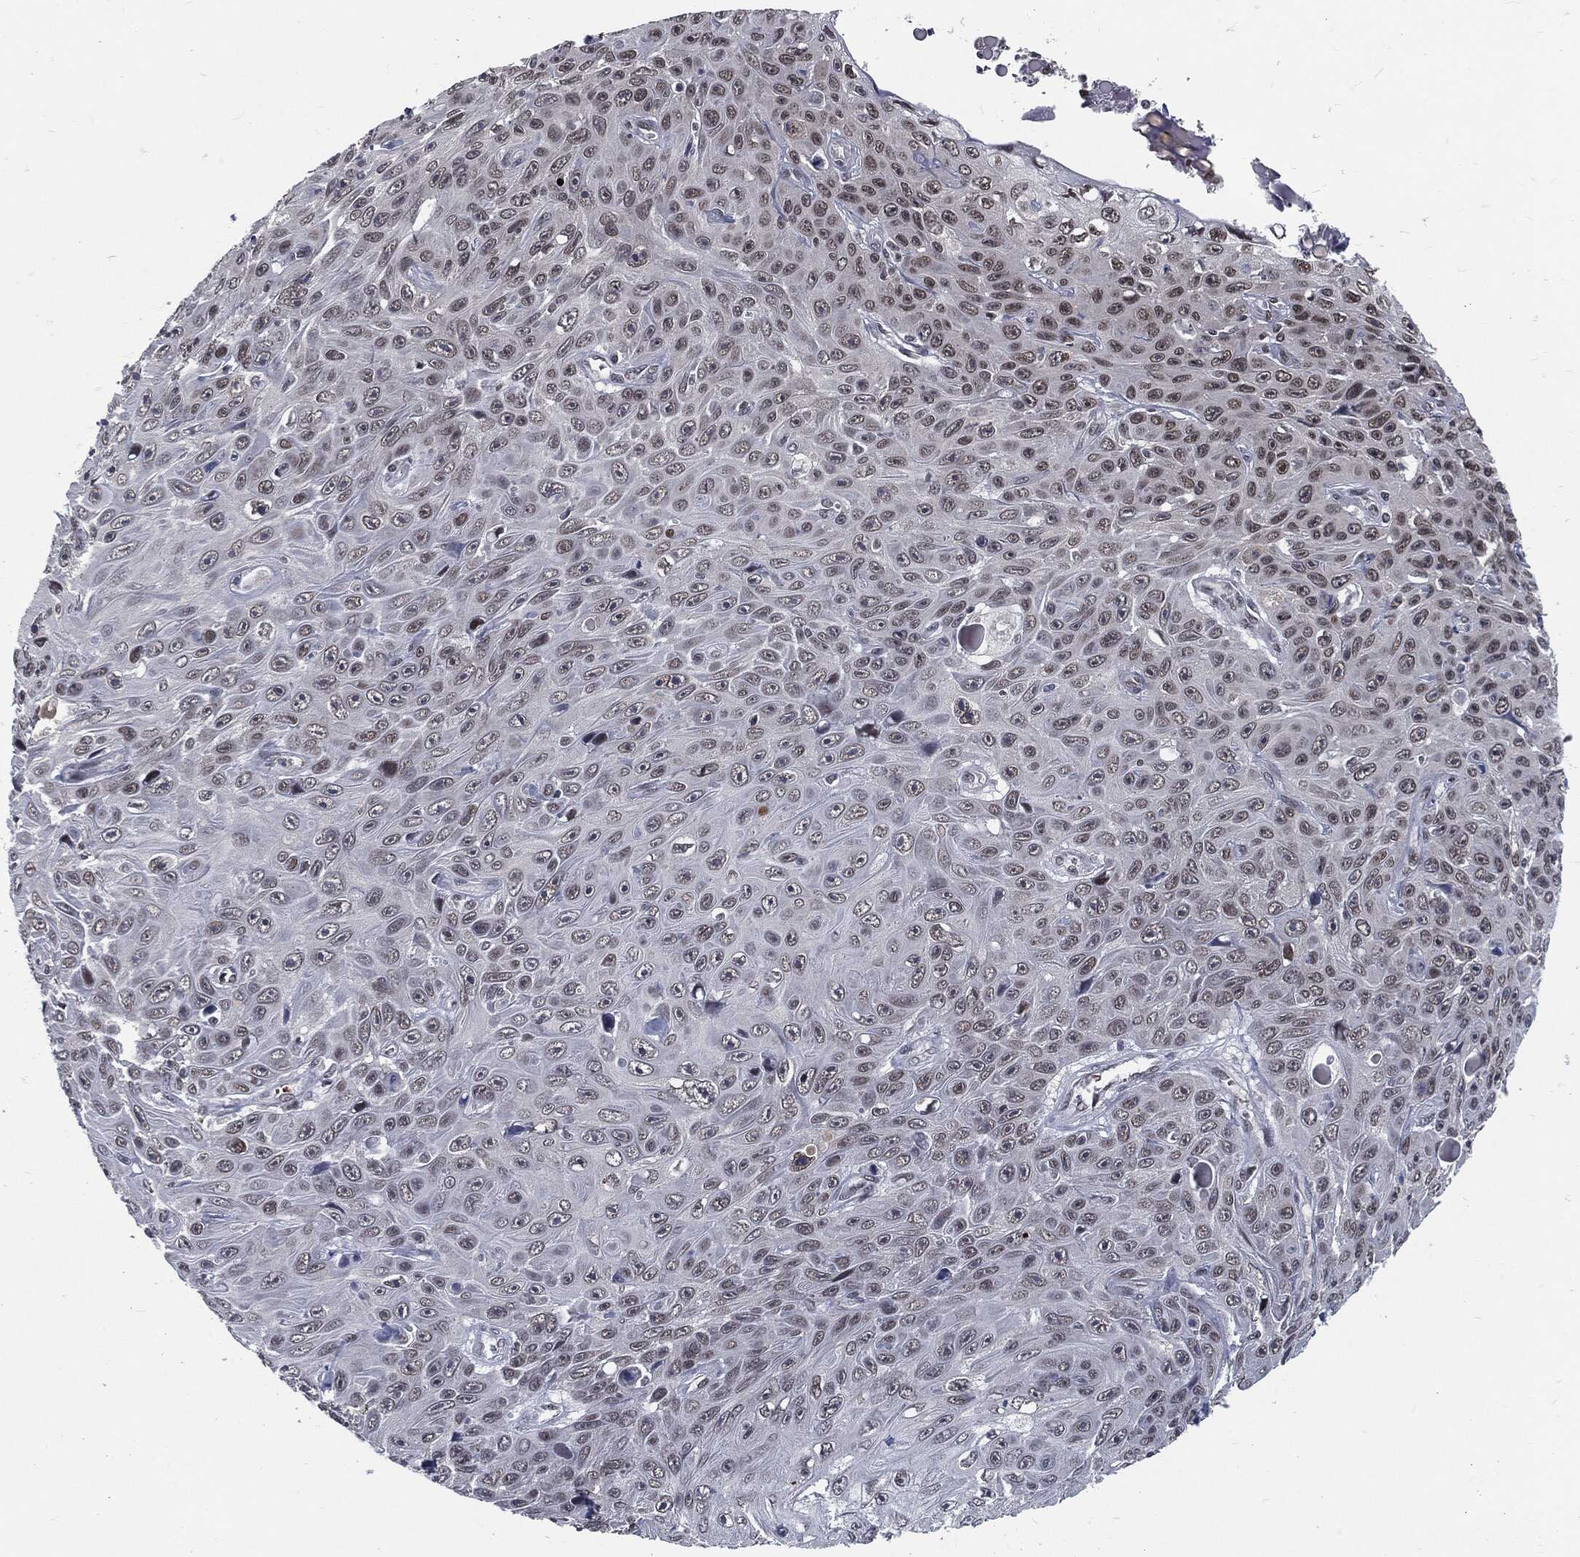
{"staining": {"intensity": "weak", "quantity": "25%-75%", "location": "nuclear"}, "tissue": "skin cancer", "cell_type": "Tumor cells", "image_type": "cancer", "snomed": [{"axis": "morphology", "description": "Squamous cell carcinoma, NOS"}, {"axis": "topography", "description": "Skin"}], "caption": "An image of human skin squamous cell carcinoma stained for a protein demonstrates weak nuclear brown staining in tumor cells. The staining is performed using DAB brown chromogen to label protein expression. The nuclei are counter-stained blue using hematoxylin.", "gene": "ANXA1", "patient": {"sex": "male", "age": 82}}